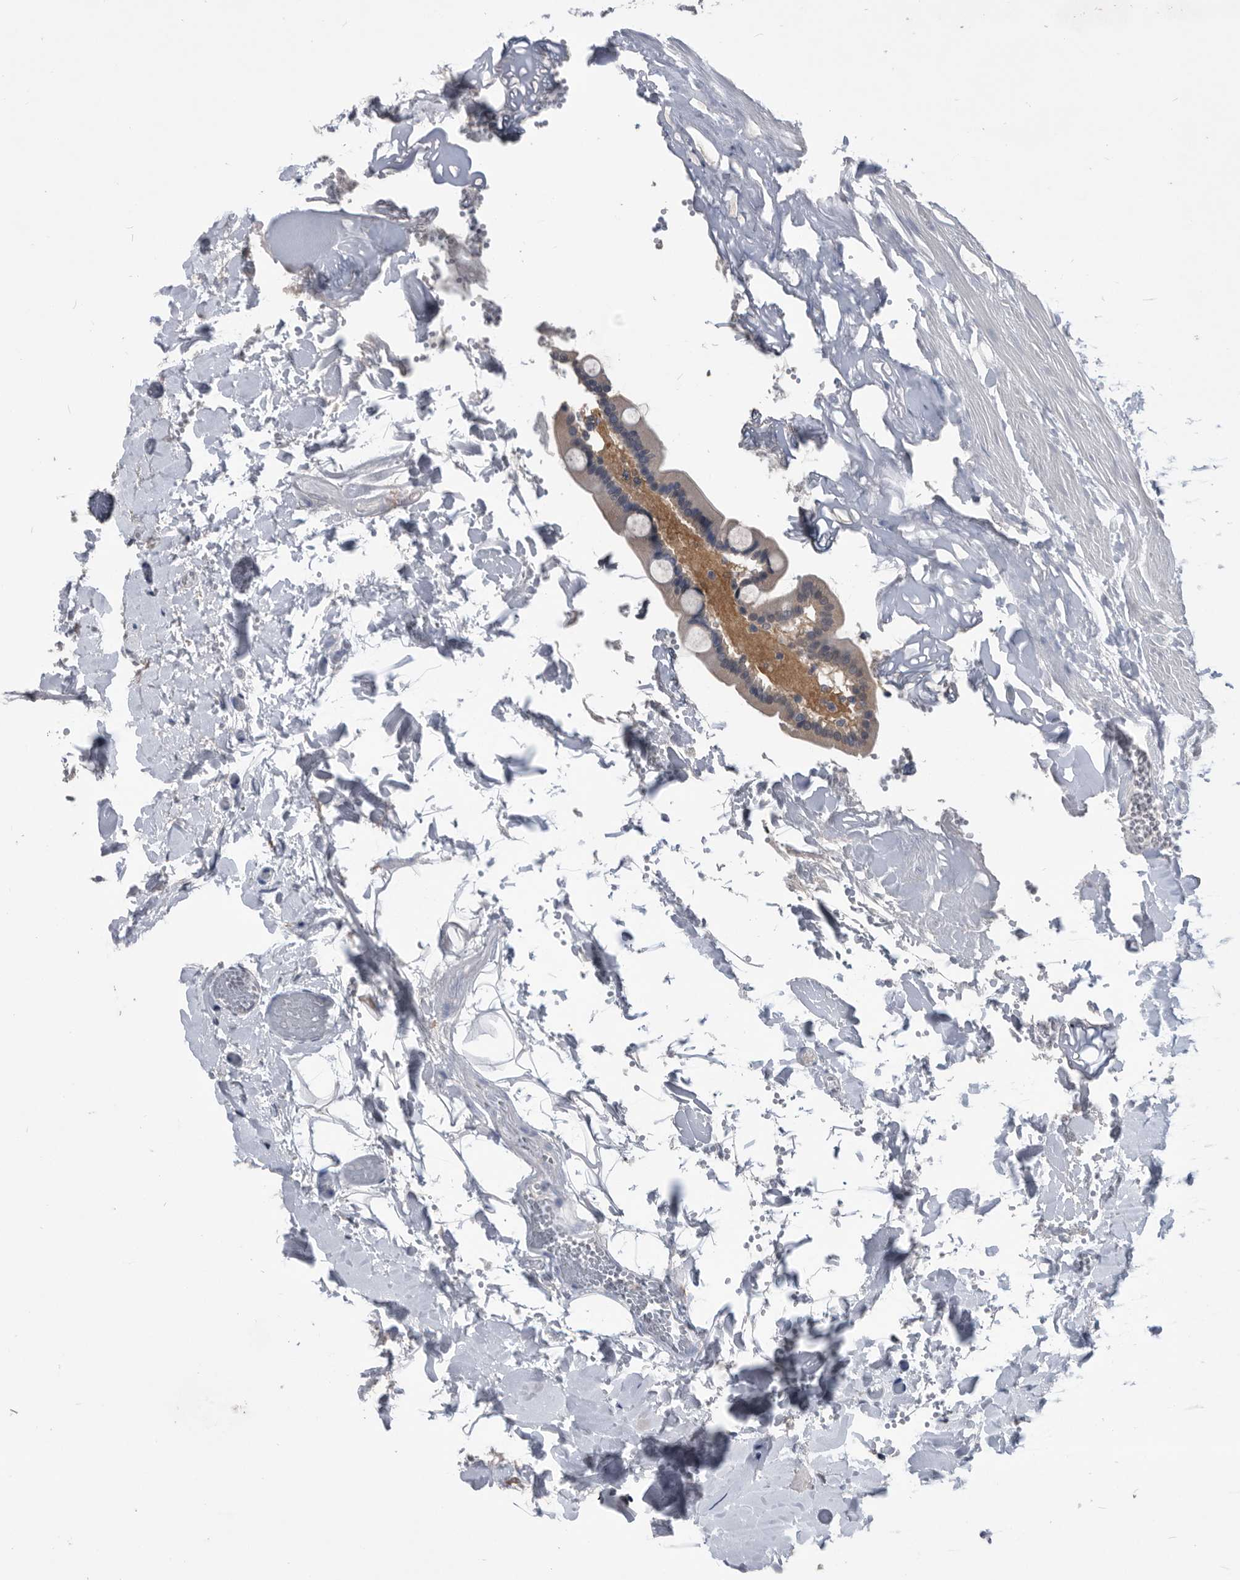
{"staining": {"intensity": "moderate", "quantity": "<25%", "location": "cytoplasmic/membranous"}, "tissue": "gallbladder", "cell_type": "Glandular cells", "image_type": "normal", "snomed": [{"axis": "morphology", "description": "Normal tissue, NOS"}, {"axis": "topography", "description": "Gallbladder"}], "caption": "A brown stain shows moderate cytoplasmic/membranous expression of a protein in glandular cells of benign human gallbladder.", "gene": "PDXK", "patient": {"sex": "male", "age": 55}}